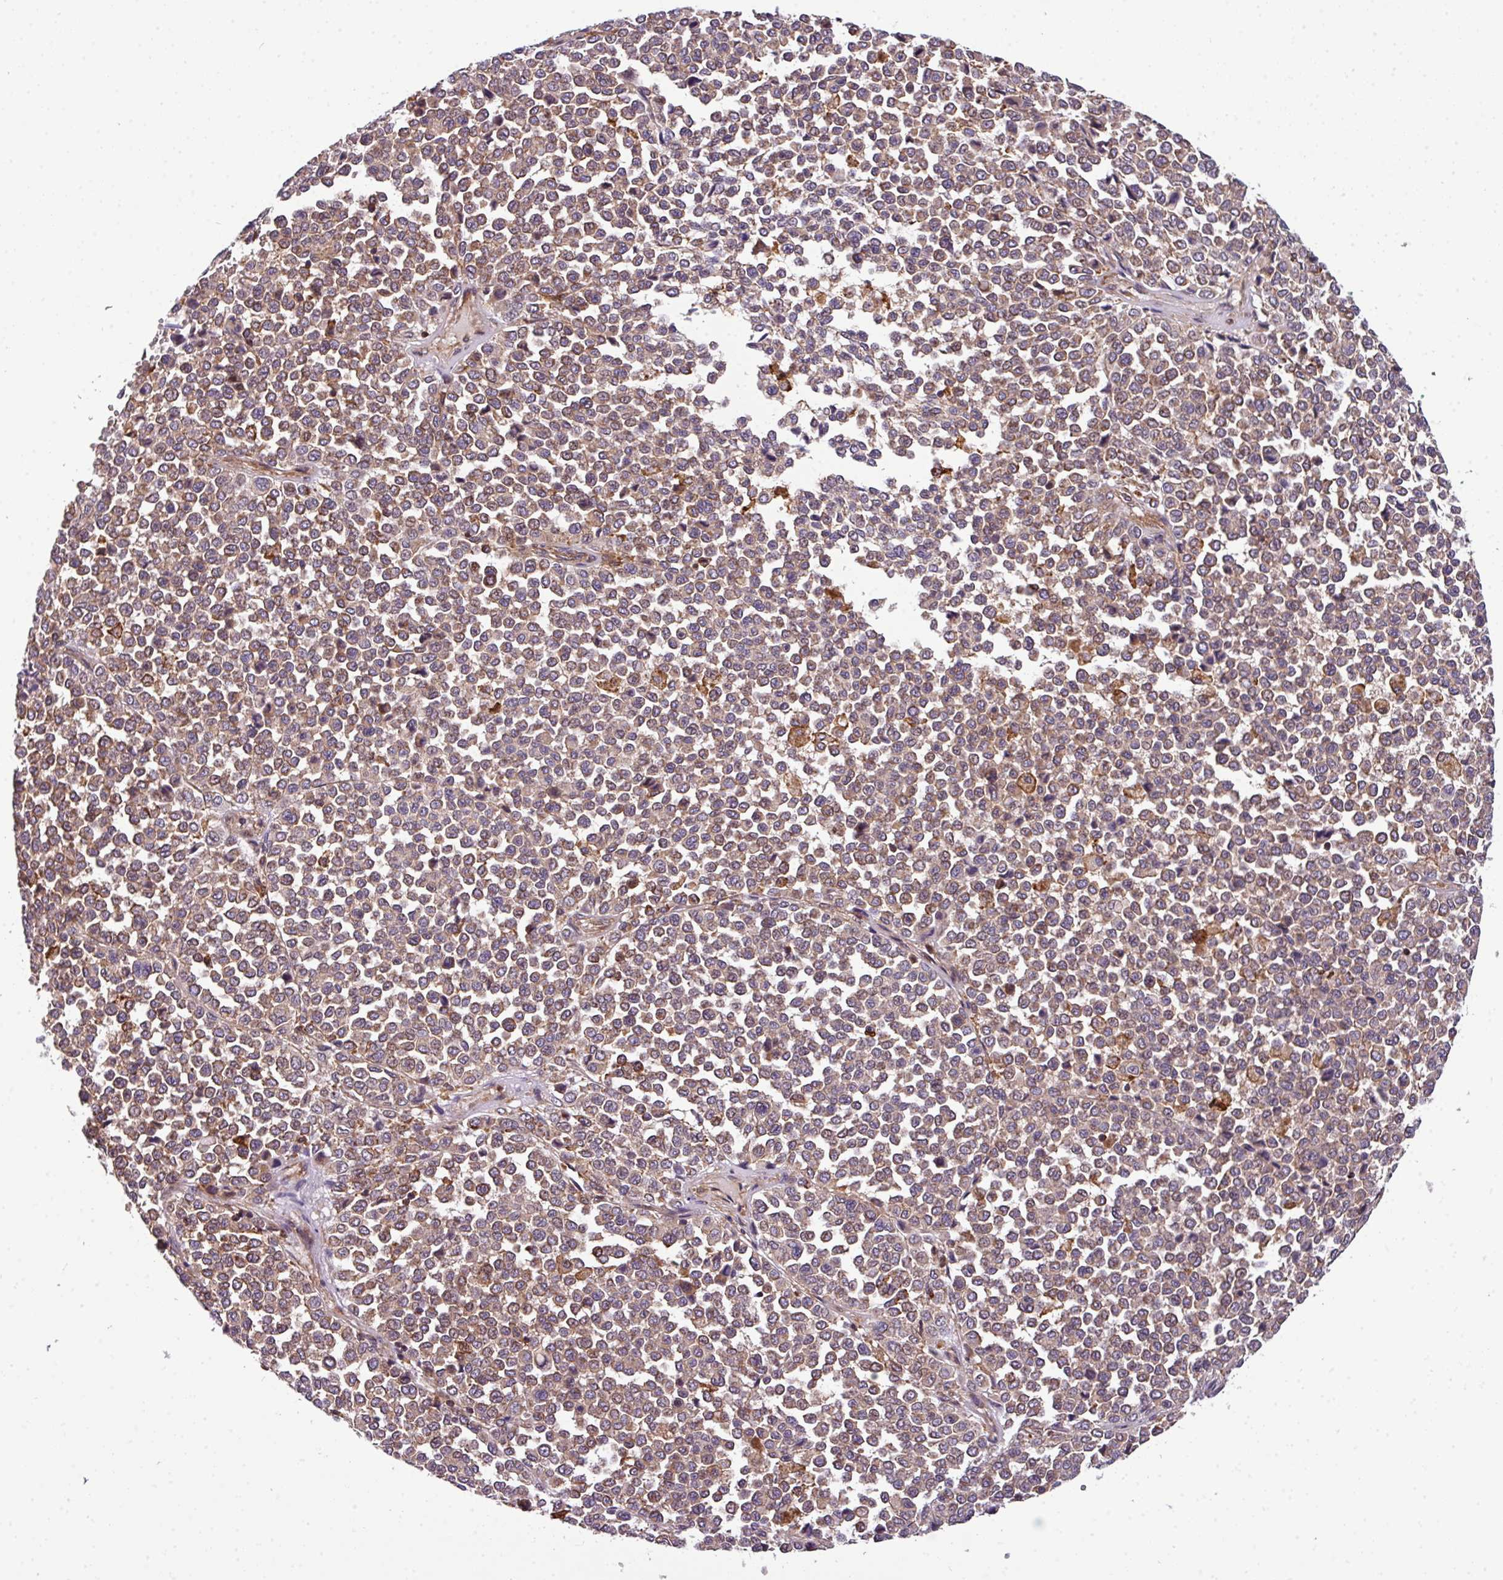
{"staining": {"intensity": "moderate", "quantity": ">75%", "location": "cytoplasmic/membranous"}, "tissue": "melanoma", "cell_type": "Tumor cells", "image_type": "cancer", "snomed": [{"axis": "morphology", "description": "Malignant melanoma, Metastatic site"}, {"axis": "topography", "description": "Pancreas"}], "caption": "High-magnification brightfield microscopy of melanoma stained with DAB (3,3'-diaminobenzidine) (brown) and counterstained with hematoxylin (blue). tumor cells exhibit moderate cytoplasmic/membranous expression is present in approximately>75% of cells.", "gene": "CASS4", "patient": {"sex": "female", "age": 30}}